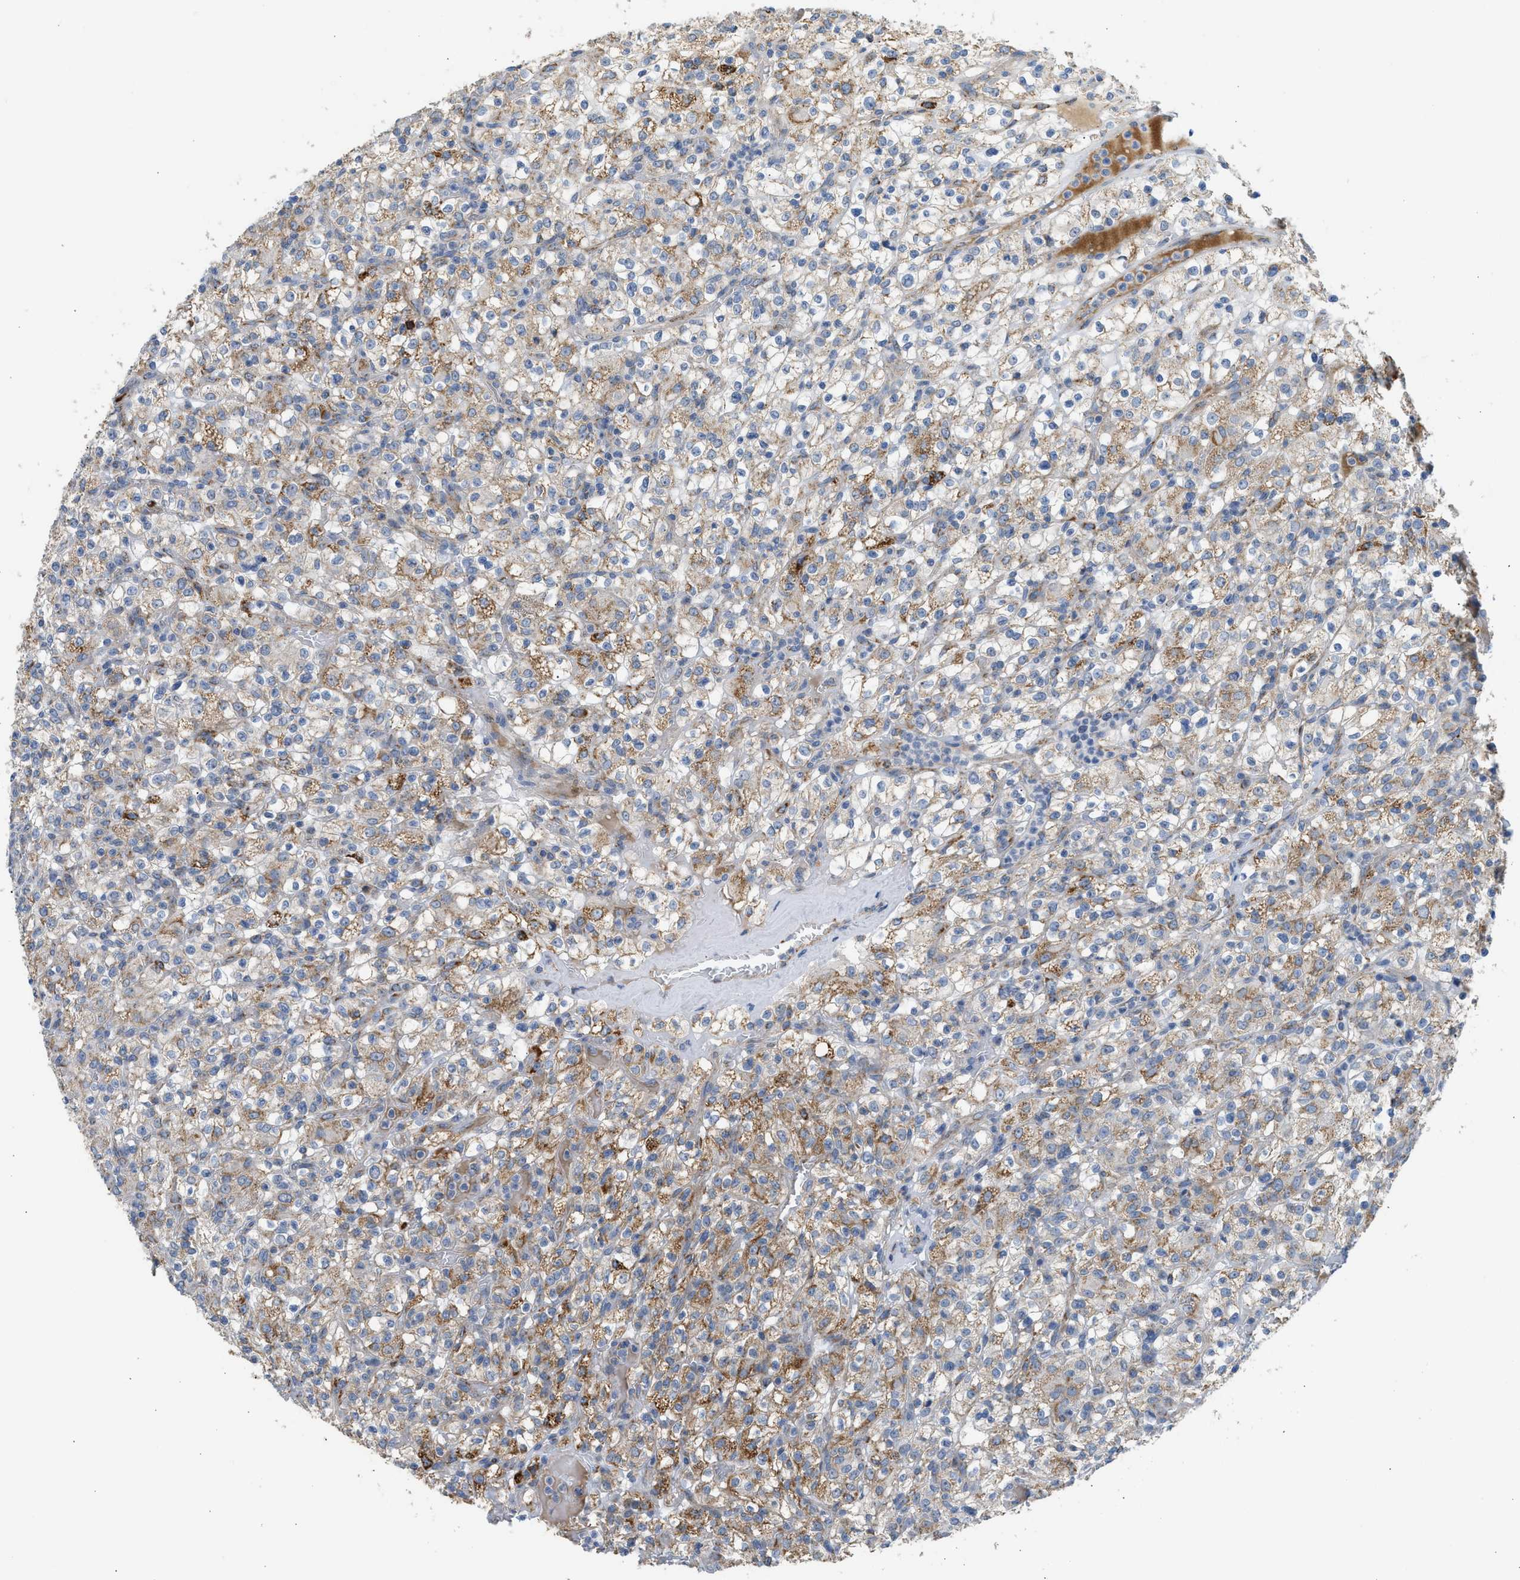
{"staining": {"intensity": "moderate", "quantity": "25%-75%", "location": "cytoplasmic/membranous"}, "tissue": "renal cancer", "cell_type": "Tumor cells", "image_type": "cancer", "snomed": [{"axis": "morphology", "description": "Normal tissue, NOS"}, {"axis": "morphology", "description": "Adenocarcinoma, NOS"}, {"axis": "topography", "description": "Kidney"}], "caption": "This photomicrograph exhibits renal adenocarcinoma stained with immunohistochemistry to label a protein in brown. The cytoplasmic/membranous of tumor cells show moderate positivity for the protein. Nuclei are counter-stained blue.", "gene": "GOT2", "patient": {"sex": "female", "age": 72}}